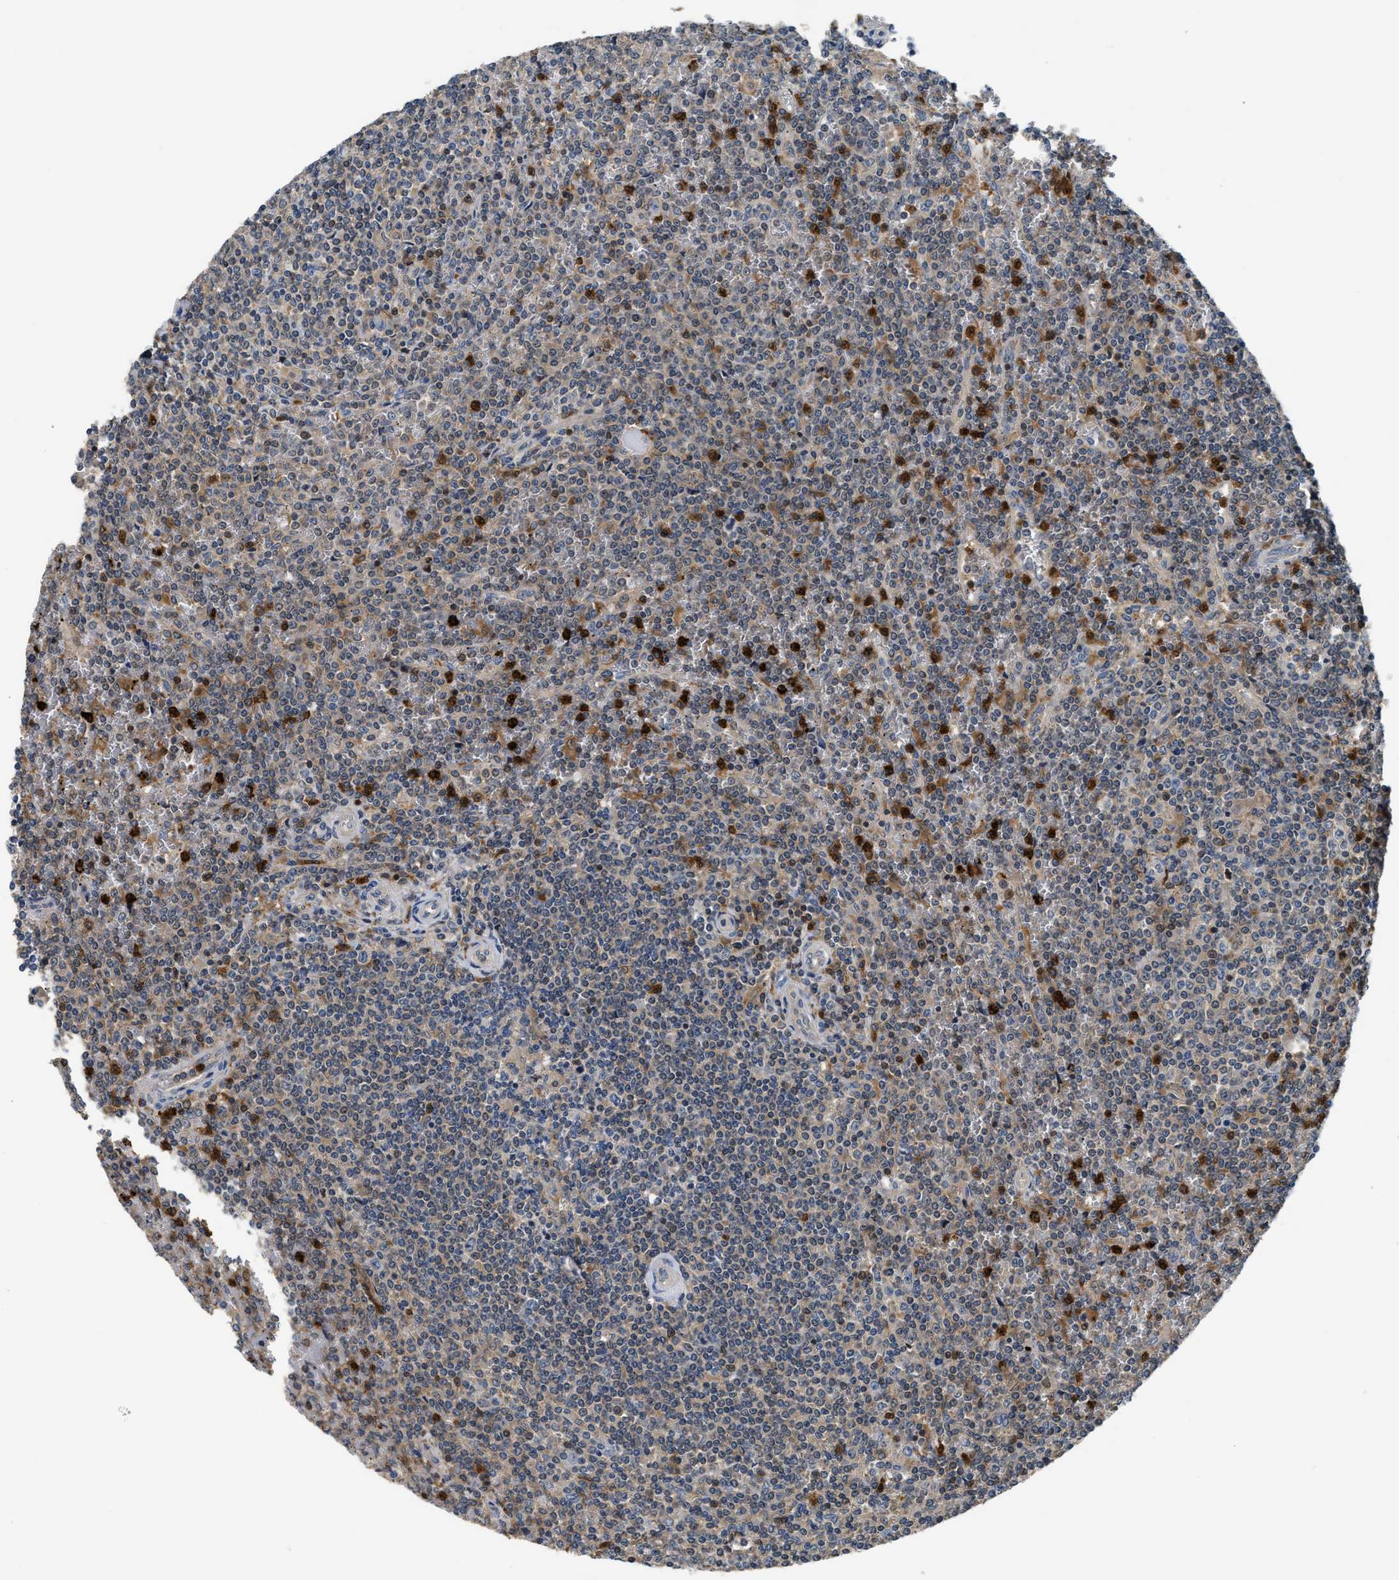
{"staining": {"intensity": "weak", "quantity": "<25%", "location": "cytoplasmic/membranous"}, "tissue": "lymphoma", "cell_type": "Tumor cells", "image_type": "cancer", "snomed": [{"axis": "morphology", "description": "Malignant lymphoma, non-Hodgkin's type, Low grade"}, {"axis": "topography", "description": "Spleen"}], "caption": "This is an IHC photomicrograph of human lymphoma. There is no positivity in tumor cells.", "gene": "OSTF1", "patient": {"sex": "female", "age": 19}}